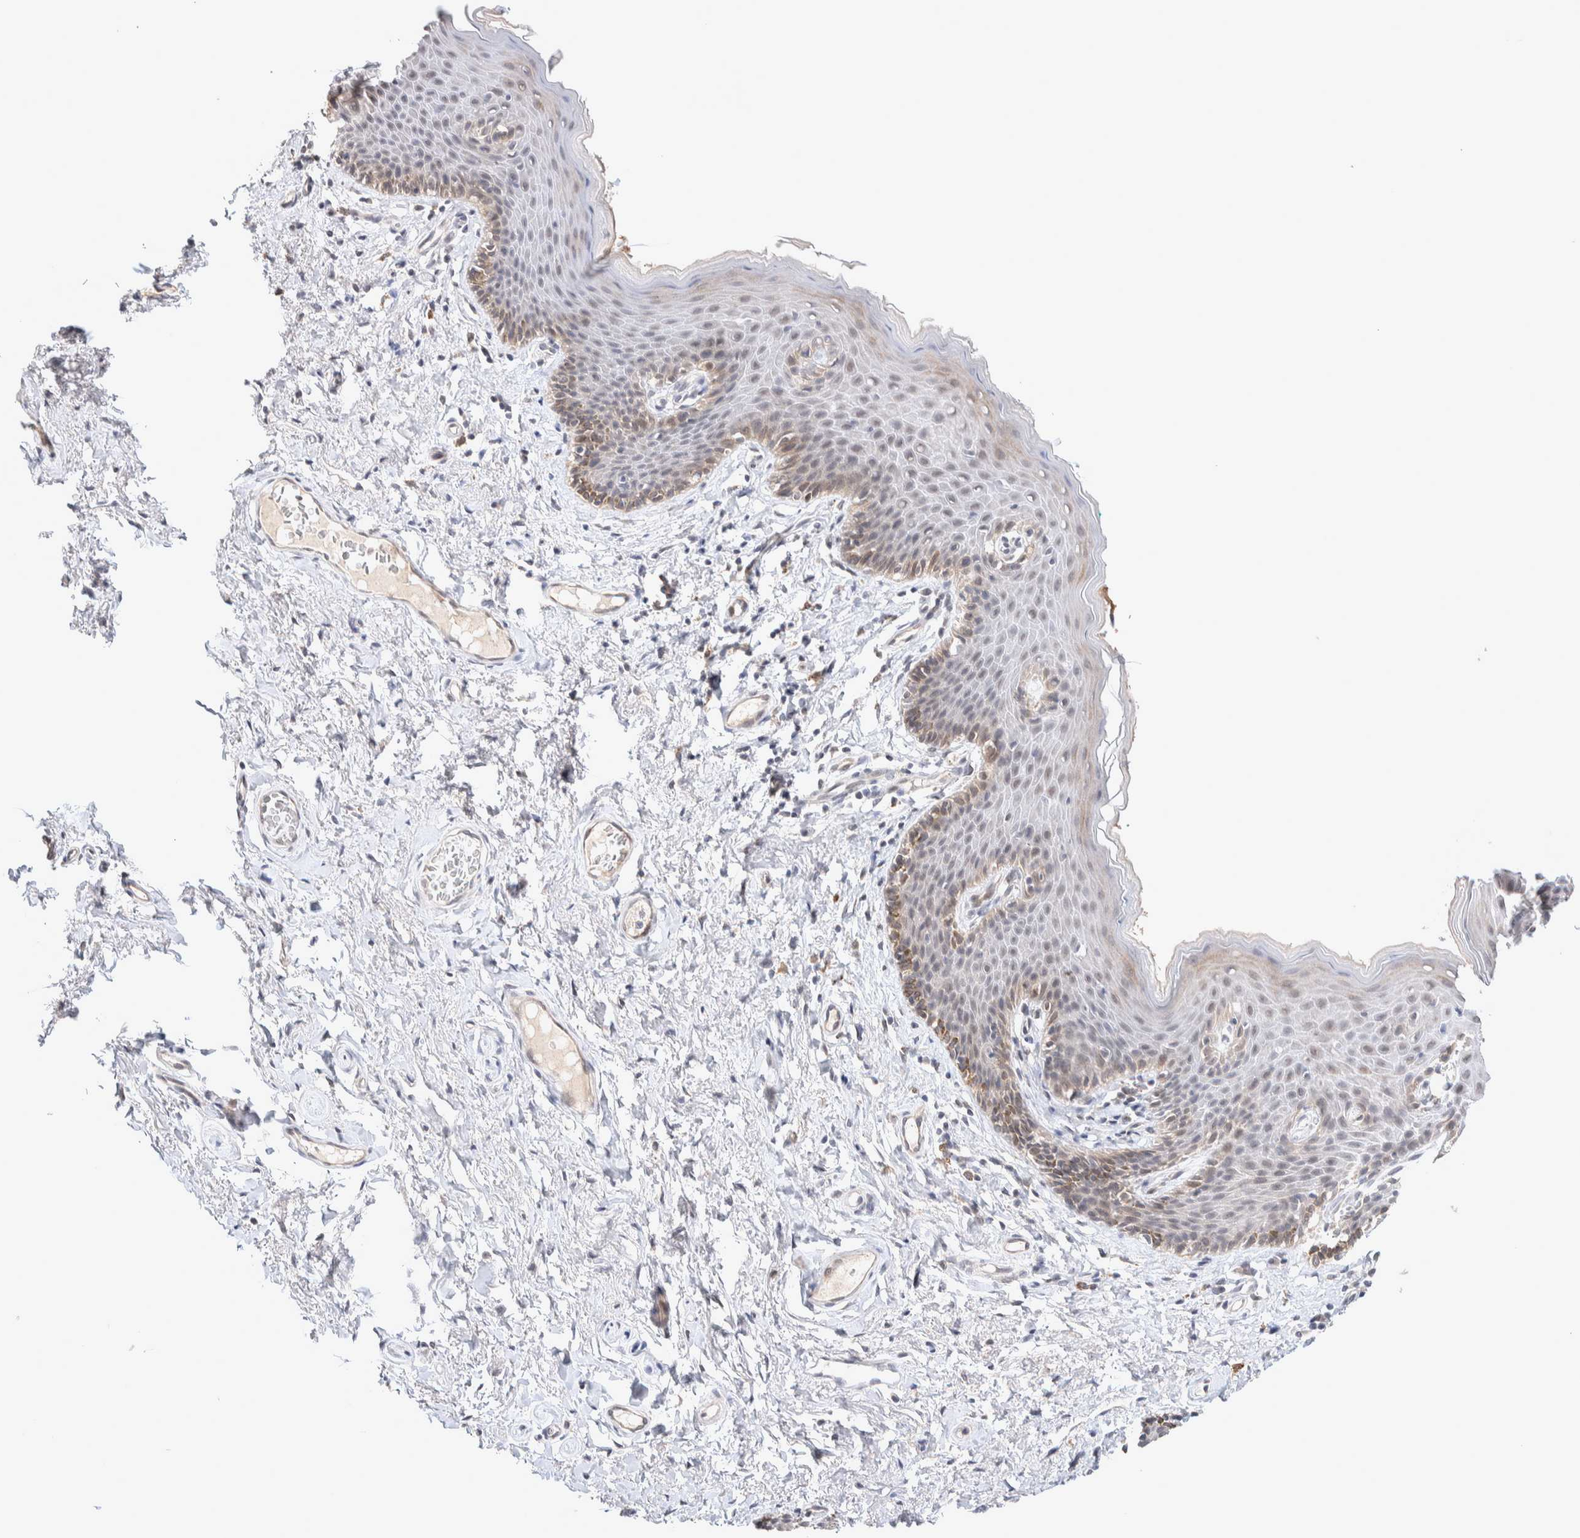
{"staining": {"intensity": "moderate", "quantity": "<25%", "location": "cytoplasmic/membranous,nuclear"}, "tissue": "skin", "cell_type": "Epidermal cells", "image_type": "normal", "snomed": [{"axis": "morphology", "description": "Normal tissue, NOS"}, {"axis": "topography", "description": "Vulva"}], "caption": "The immunohistochemical stain shows moderate cytoplasmic/membranous,nuclear staining in epidermal cells of normal skin. The staining was performed using DAB to visualize the protein expression in brown, while the nuclei were stained in blue with hematoxylin (Magnification: 20x).", "gene": "CRAT", "patient": {"sex": "female", "age": 66}}